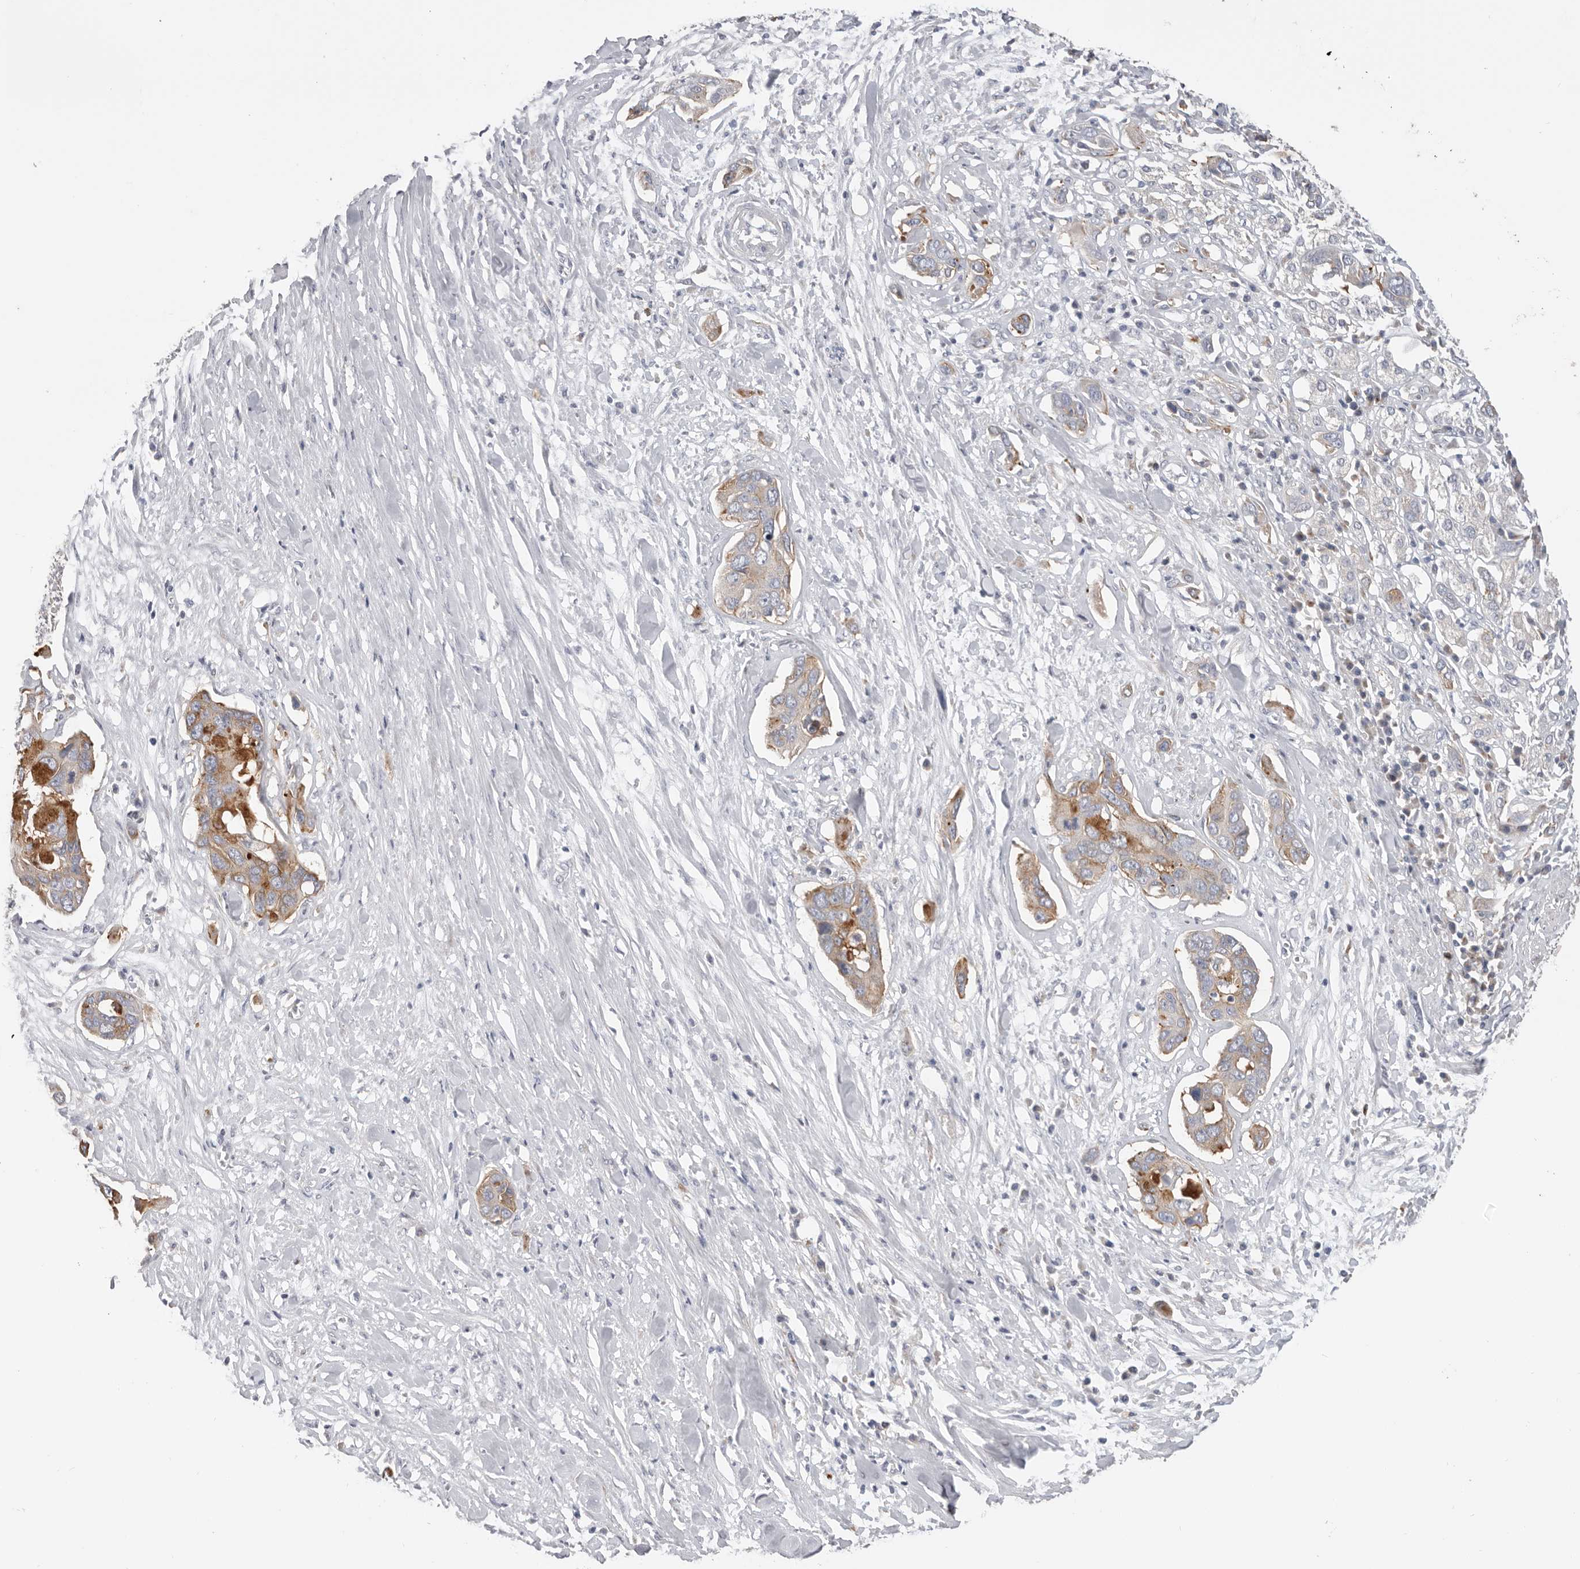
{"staining": {"intensity": "moderate", "quantity": ">75%", "location": "cytoplasmic/membranous"}, "tissue": "pancreatic cancer", "cell_type": "Tumor cells", "image_type": "cancer", "snomed": [{"axis": "morphology", "description": "Adenocarcinoma, NOS"}, {"axis": "topography", "description": "Pancreas"}], "caption": "Immunohistochemical staining of adenocarcinoma (pancreatic) displays medium levels of moderate cytoplasmic/membranous positivity in about >75% of tumor cells.", "gene": "TFRC", "patient": {"sex": "female", "age": 60}}